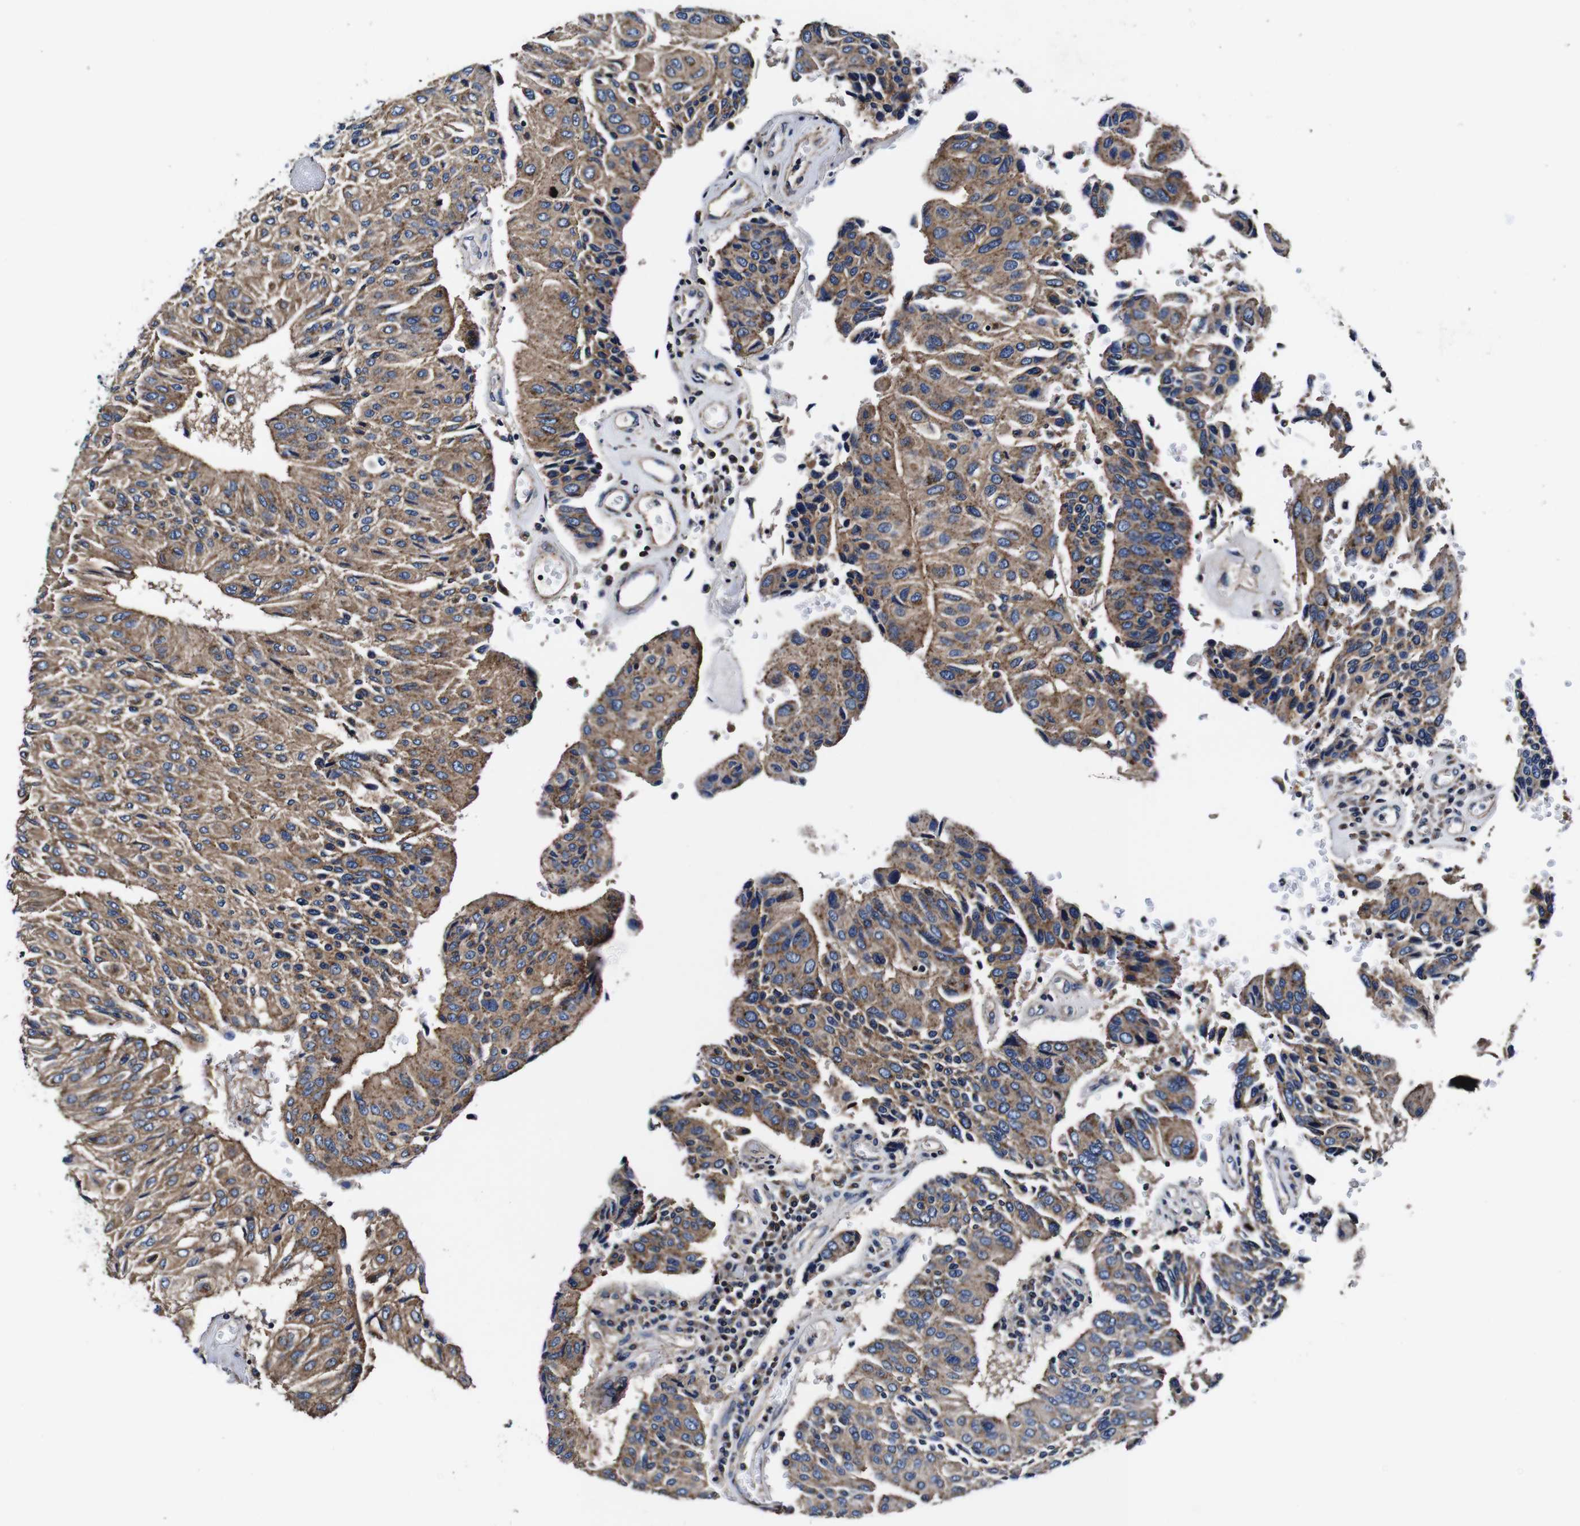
{"staining": {"intensity": "moderate", "quantity": ">75%", "location": "cytoplasmic/membranous"}, "tissue": "urothelial cancer", "cell_type": "Tumor cells", "image_type": "cancer", "snomed": [{"axis": "morphology", "description": "Urothelial carcinoma, High grade"}, {"axis": "topography", "description": "Urinary bladder"}], "caption": "The immunohistochemical stain labels moderate cytoplasmic/membranous staining in tumor cells of urothelial carcinoma (high-grade) tissue.", "gene": "PDCD6IP", "patient": {"sex": "male", "age": 66}}